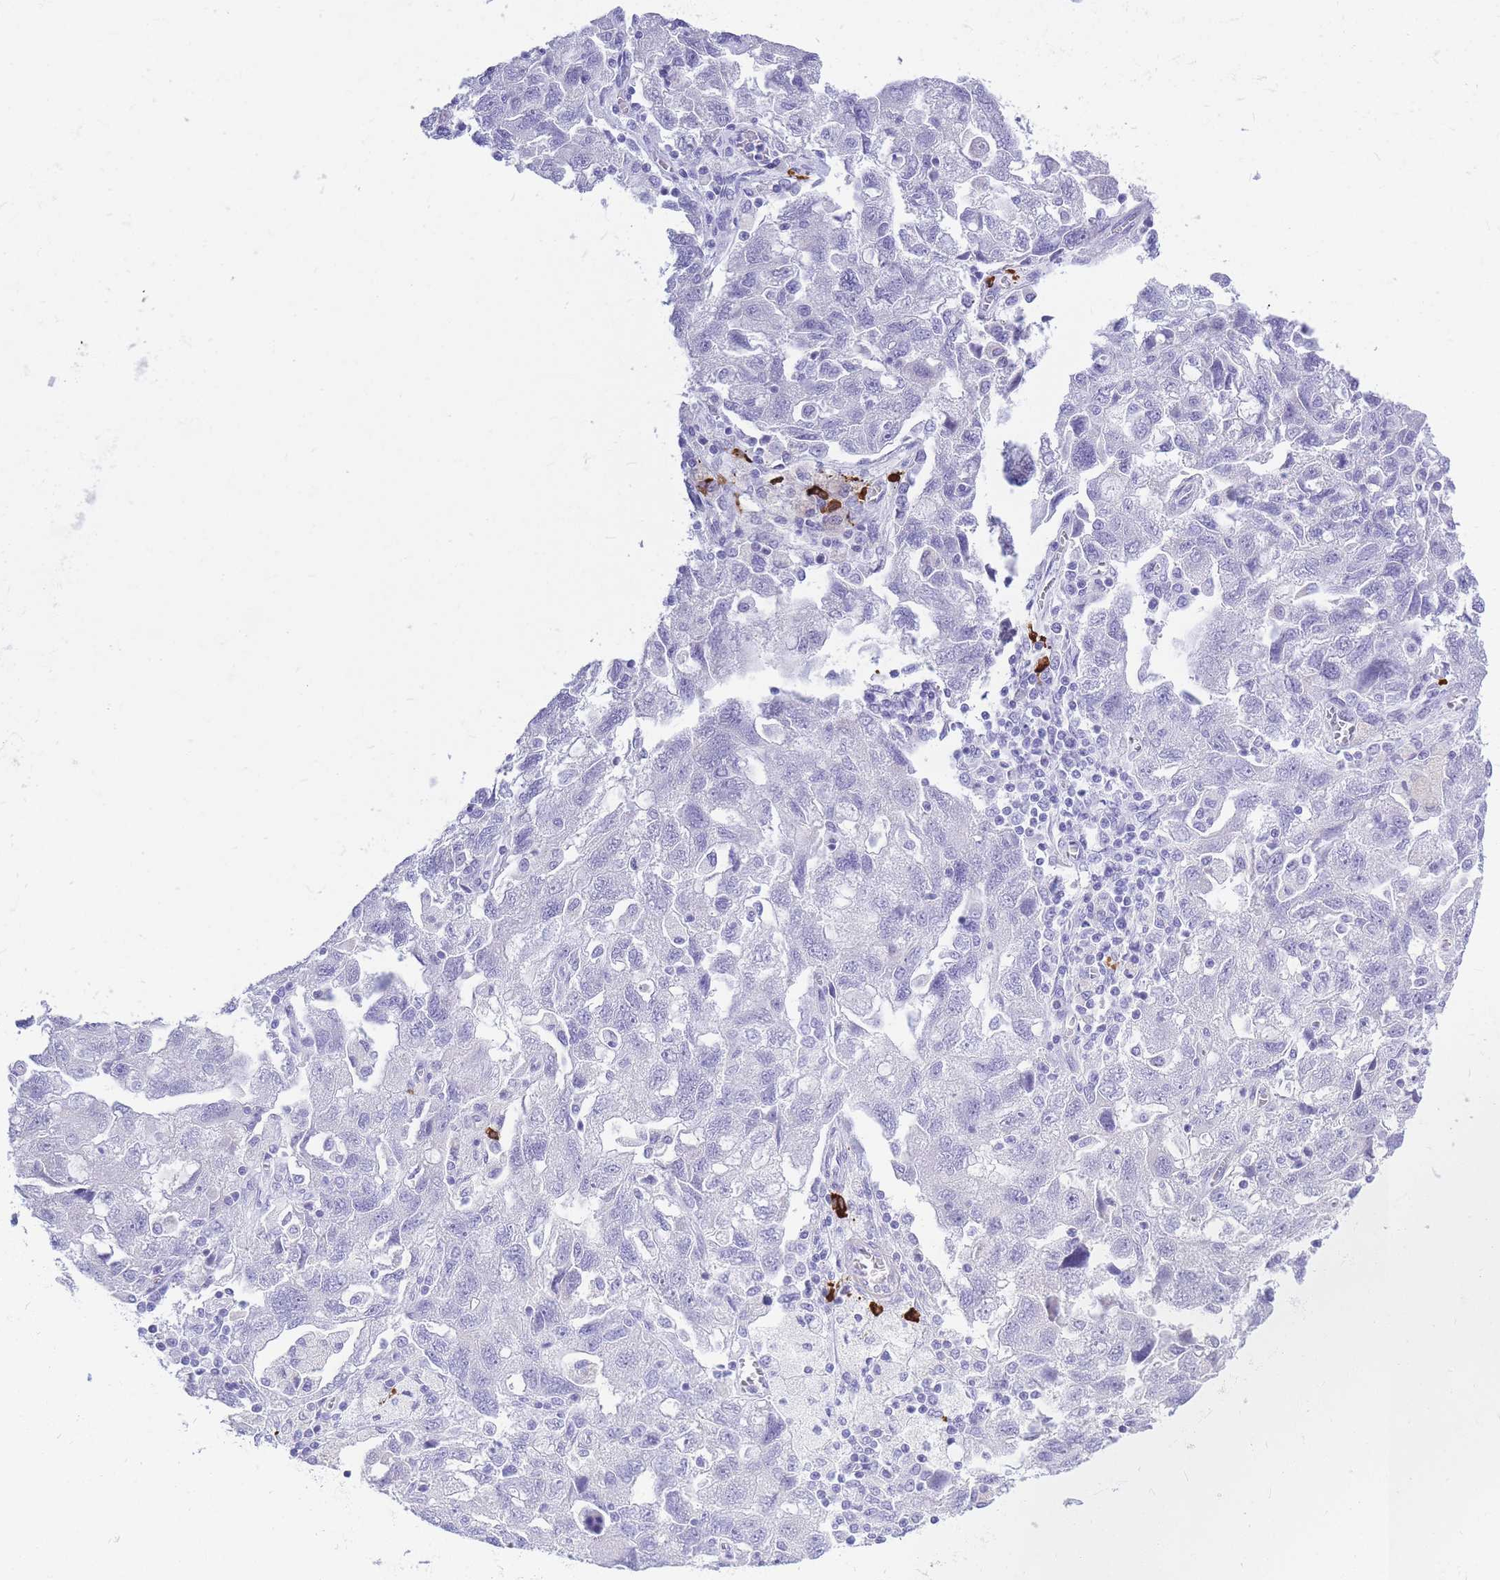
{"staining": {"intensity": "negative", "quantity": "none", "location": "none"}, "tissue": "ovarian cancer", "cell_type": "Tumor cells", "image_type": "cancer", "snomed": [{"axis": "morphology", "description": "Carcinoma, NOS"}, {"axis": "morphology", "description": "Cystadenocarcinoma, serous, NOS"}, {"axis": "topography", "description": "Ovary"}], "caption": "Tumor cells are negative for brown protein staining in ovarian cancer (carcinoma).", "gene": "ZFP62", "patient": {"sex": "female", "age": 69}}